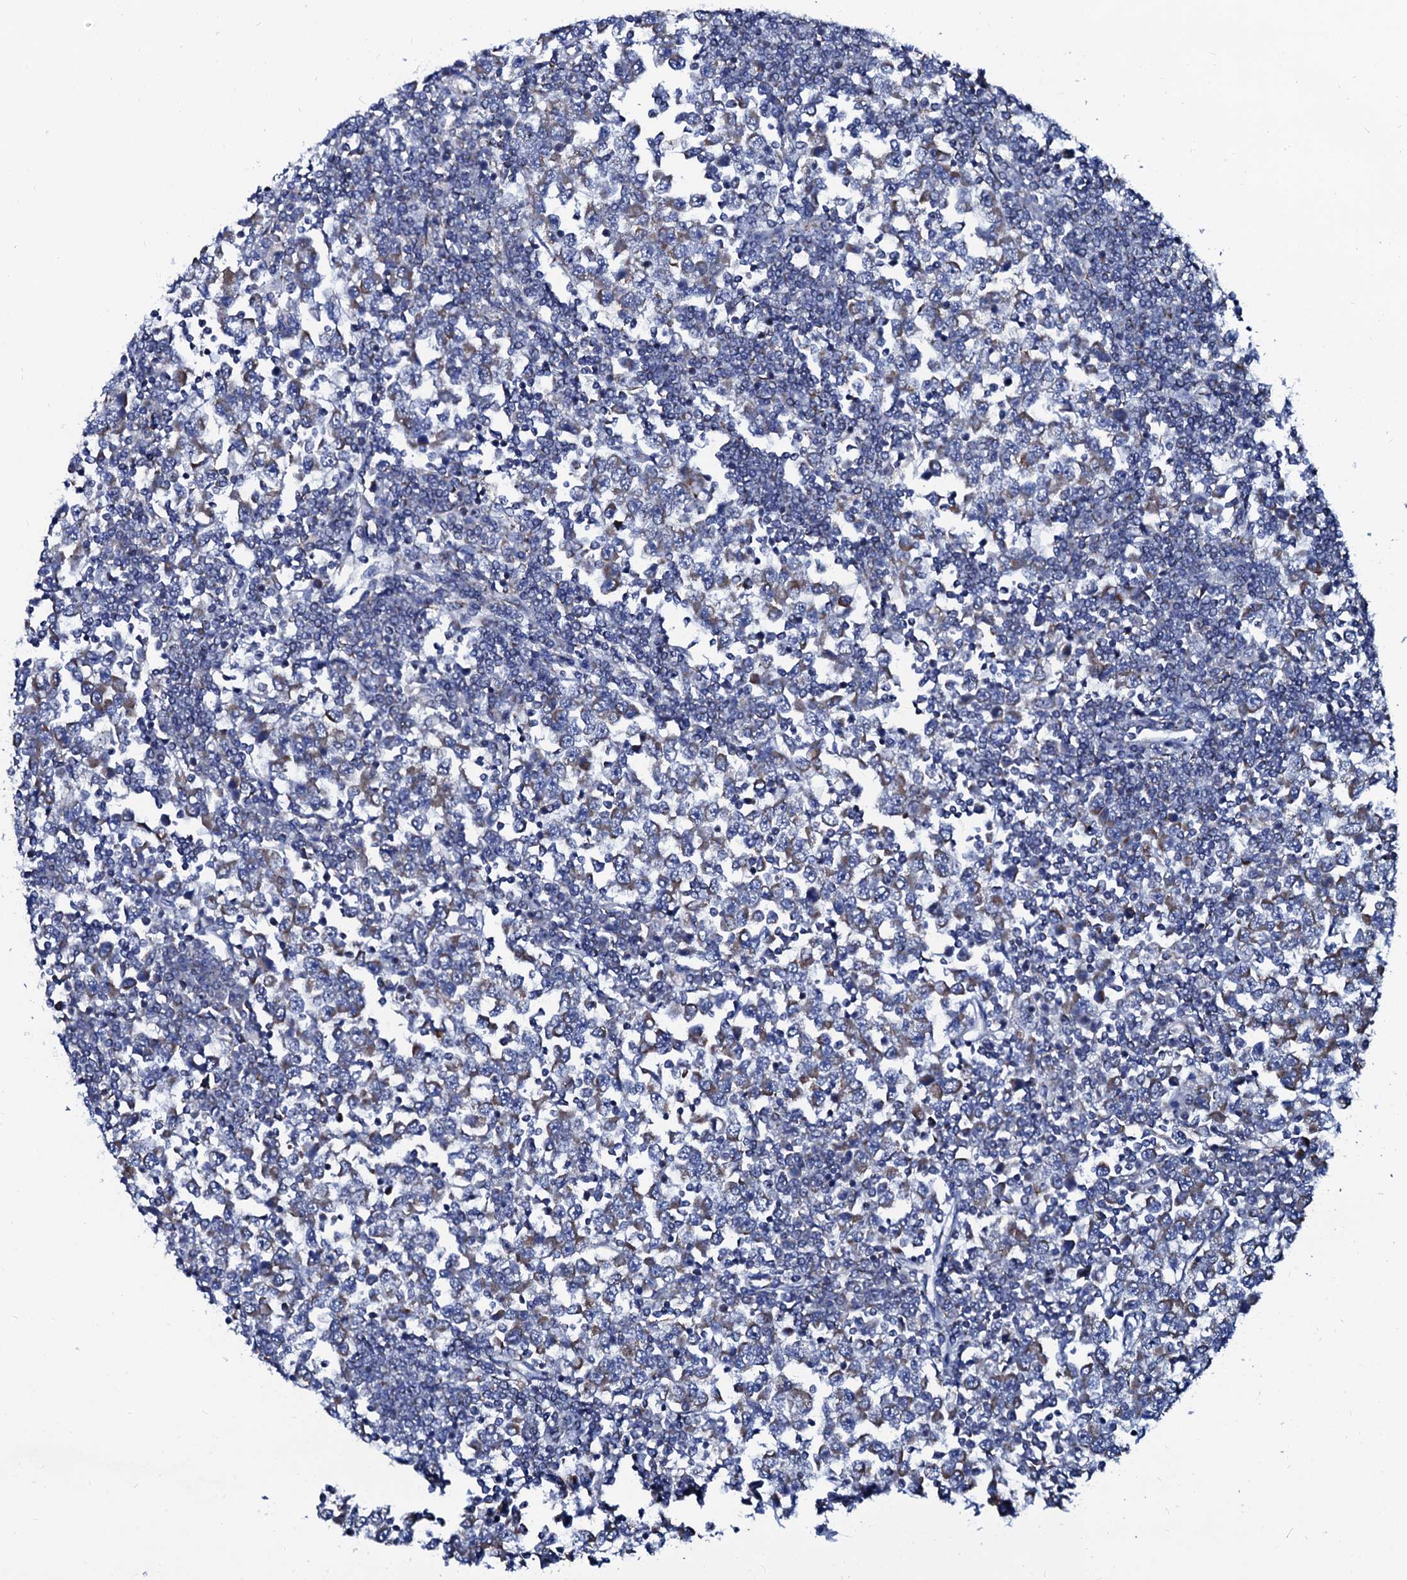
{"staining": {"intensity": "weak", "quantity": "<25%", "location": "cytoplasmic/membranous"}, "tissue": "testis cancer", "cell_type": "Tumor cells", "image_type": "cancer", "snomed": [{"axis": "morphology", "description": "Seminoma, NOS"}, {"axis": "topography", "description": "Testis"}], "caption": "The immunohistochemistry (IHC) histopathology image has no significant expression in tumor cells of seminoma (testis) tissue. (Immunohistochemistry (ihc), brightfield microscopy, high magnification).", "gene": "SLC37A4", "patient": {"sex": "male", "age": 65}}